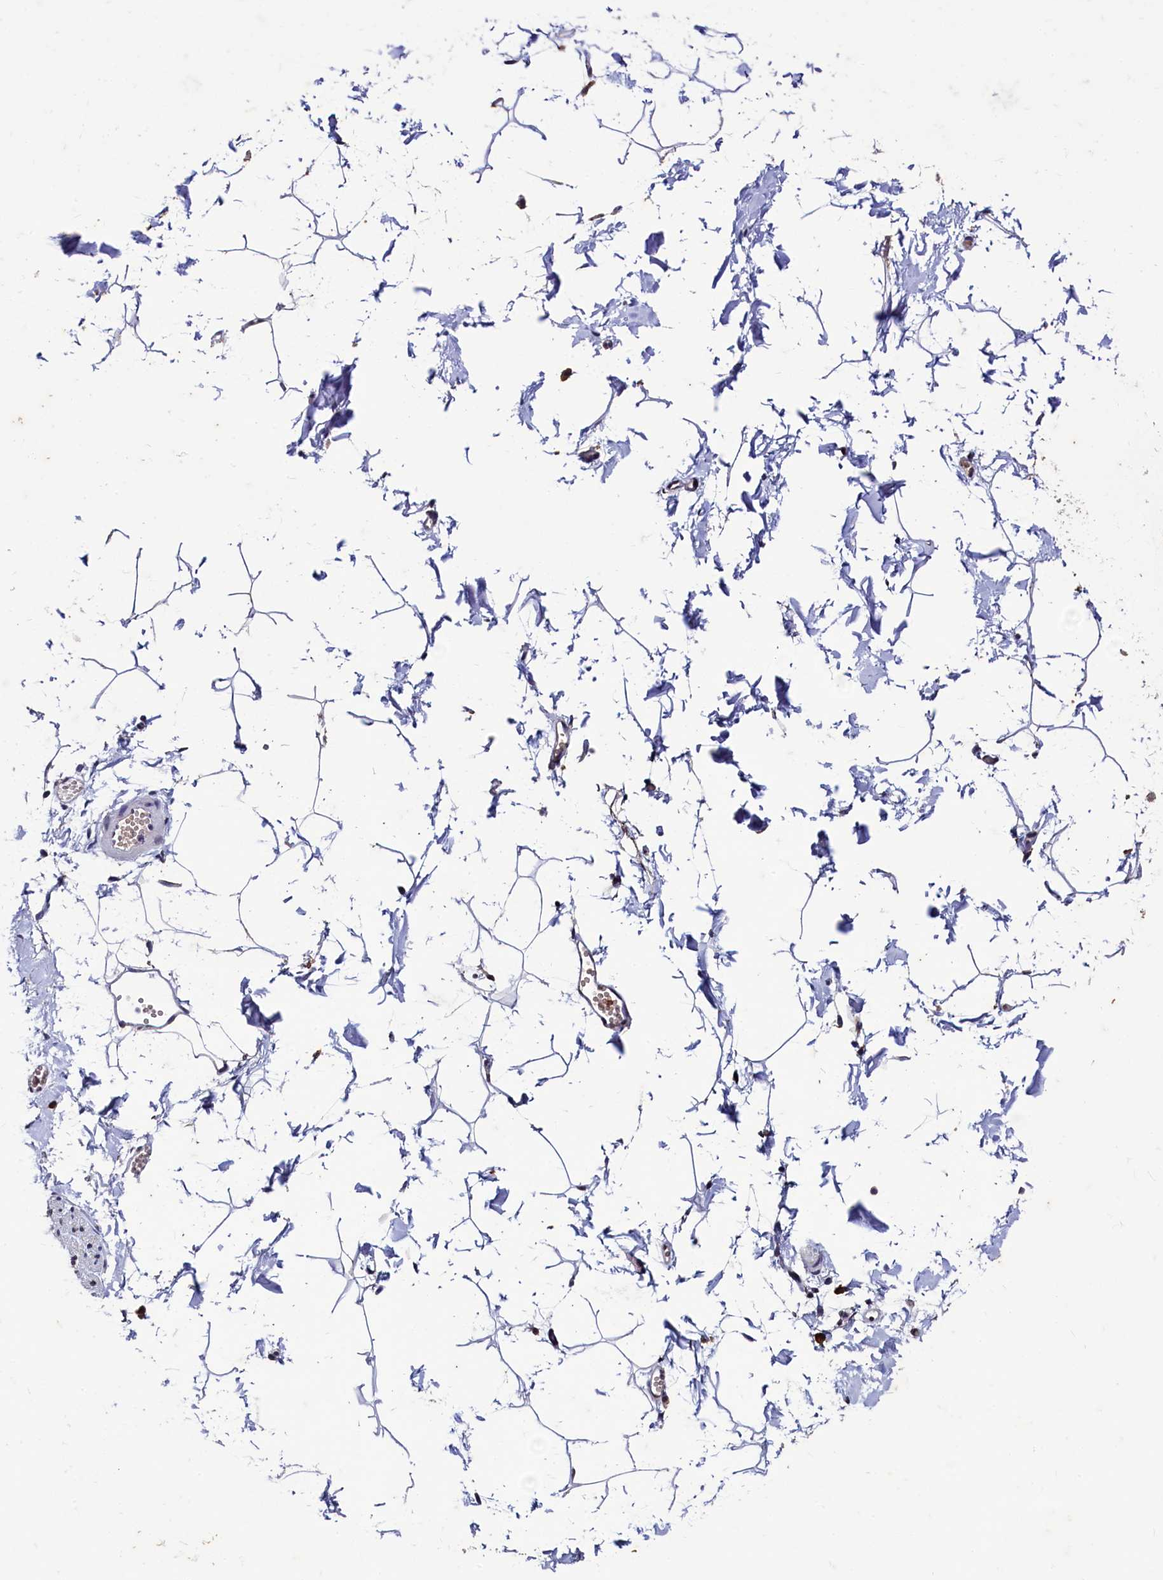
{"staining": {"intensity": "negative", "quantity": "none", "location": "none"}, "tissue": "adipose tissue", "cell_type": "Adipocytes", "image_type": "normal", "snomed": [{"axis": "morphology", "description": "Normal tissue, NOS"}, {"axis": "topography", "description": "Gallbladder"}, {"axis": "topography", "description": "Peripheral nerve tissue"}], "caption": "Immunohistochemistry (IHC) of unremarkable adipose tissue demonstrates no expression in adipocytes. (DAB (3,3'-diaminobenzidine) IHC visualized using brightfield microscopy, high magnification).", "gene": "CSTPP1", "patient": {"sex": "male", "age": 38}}